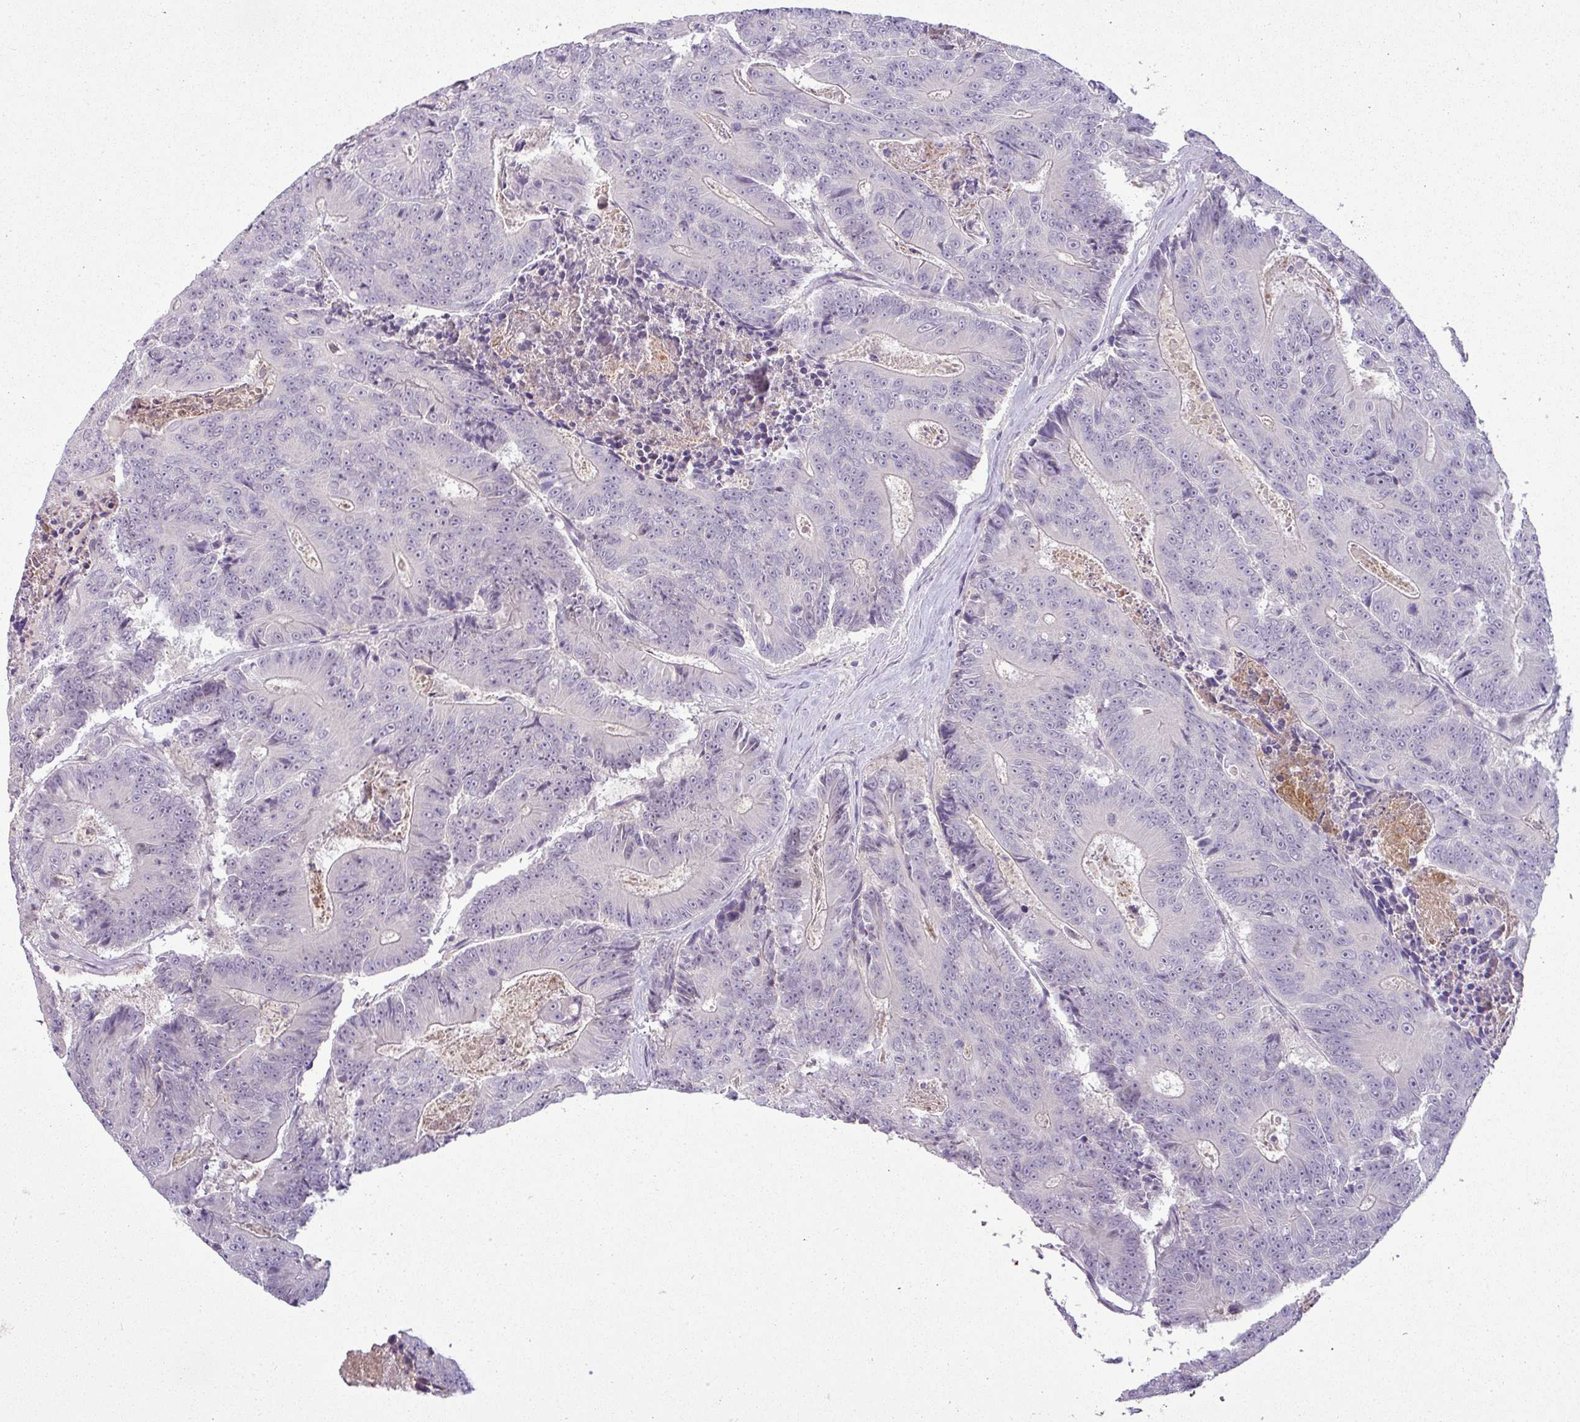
{"staining": {"intensity": "negative", "quantity": "none", "location": "none"}, "tissue": "colorectal cancer", "cell_type": "Tumor cells", "image_type": "cancer", "snomed": [{"axis": "morphology", "description": "Adenocarcinoma, NOS"}, {"axis": "topography", "description": "Colon"}], "caption": "A photomicrograph of human colorectal cancer (adenocarcinoma) is negative for staining in tumor cells.", "gene": "APOM", "patient": {"sex": "male", "age": 83}}